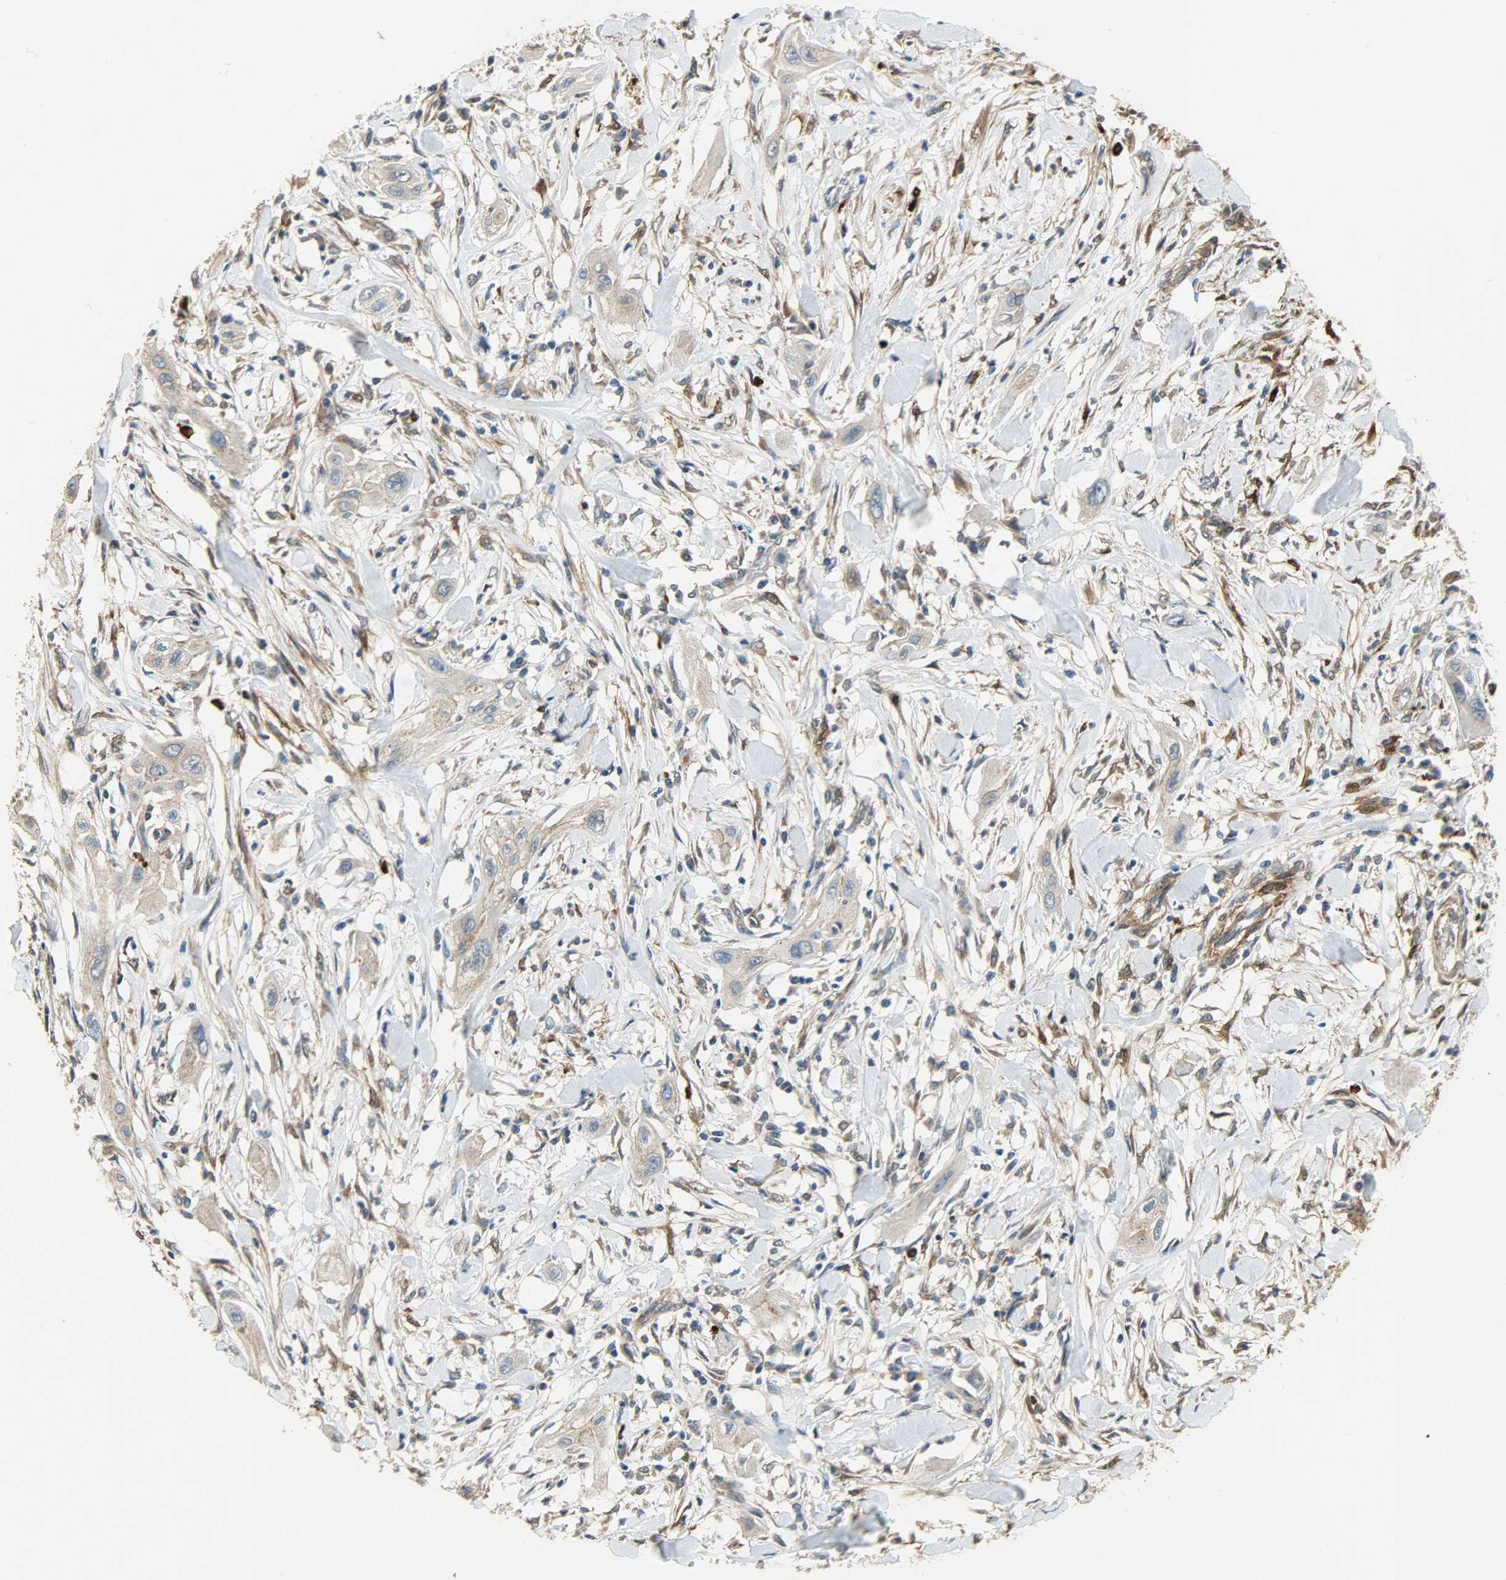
{"staining": {"intensity": "moderate", "quantity": "25%-75%", "location": "cytoplasmic/membranous"}, "tissue": "lung cancer", "cell_type": "Tumor cells", "image_type": "cancer", "snomed": [{"axis": "morphology", "description": "Squamous cell carcinoma, NOS"}, {"axis": "topography", "description": "Lung"}], "caption": "A medium amount of moderate cytoplasmic/membranous expression is seen in about 25%-75% of tumor cells in squamous cell carcinoma (lung) tissue.", "gene": "C1orf198", "patient": {"sex": "female", "age": 47}}